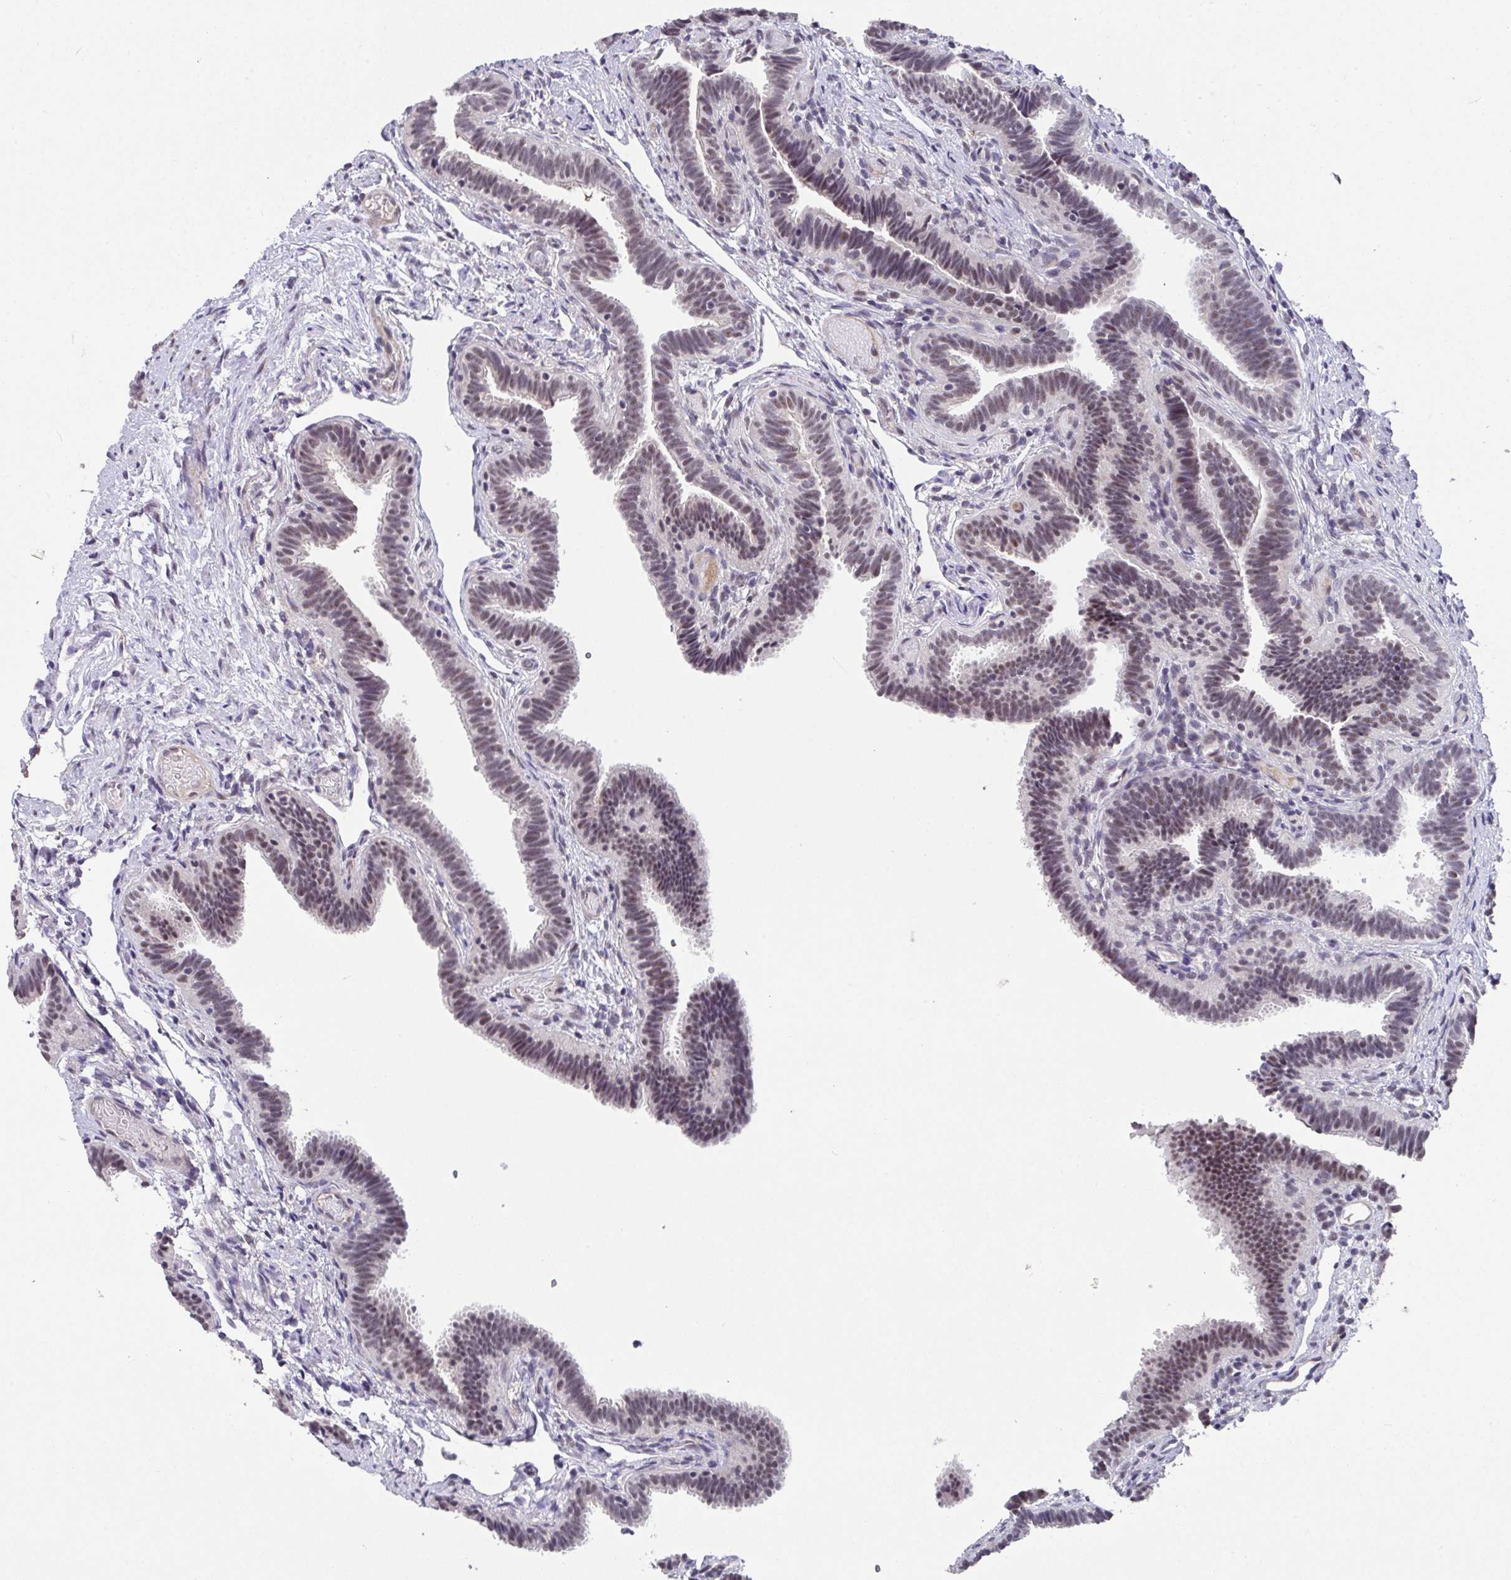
{"staining": {"intensity": "moderate", "quantity": ">75%", "location": "nuclear"}, "tissue": "fallopian tube", "cell_type": "Glandular cells", "image_type": "normal", "snomed": [{"axis": "morphology", "description": "Normal tissue, NOS"}, {"axis": "topography", "description": "Fallopian tube"}], "caption": "Immunohistochemical staining of unremarkable human fallopian tube demonstrates moderate nuclear protein expression in about >75% of glandular cells.", "gene": "RBBP6", "patient": {"sex": "female", "age": 37}}